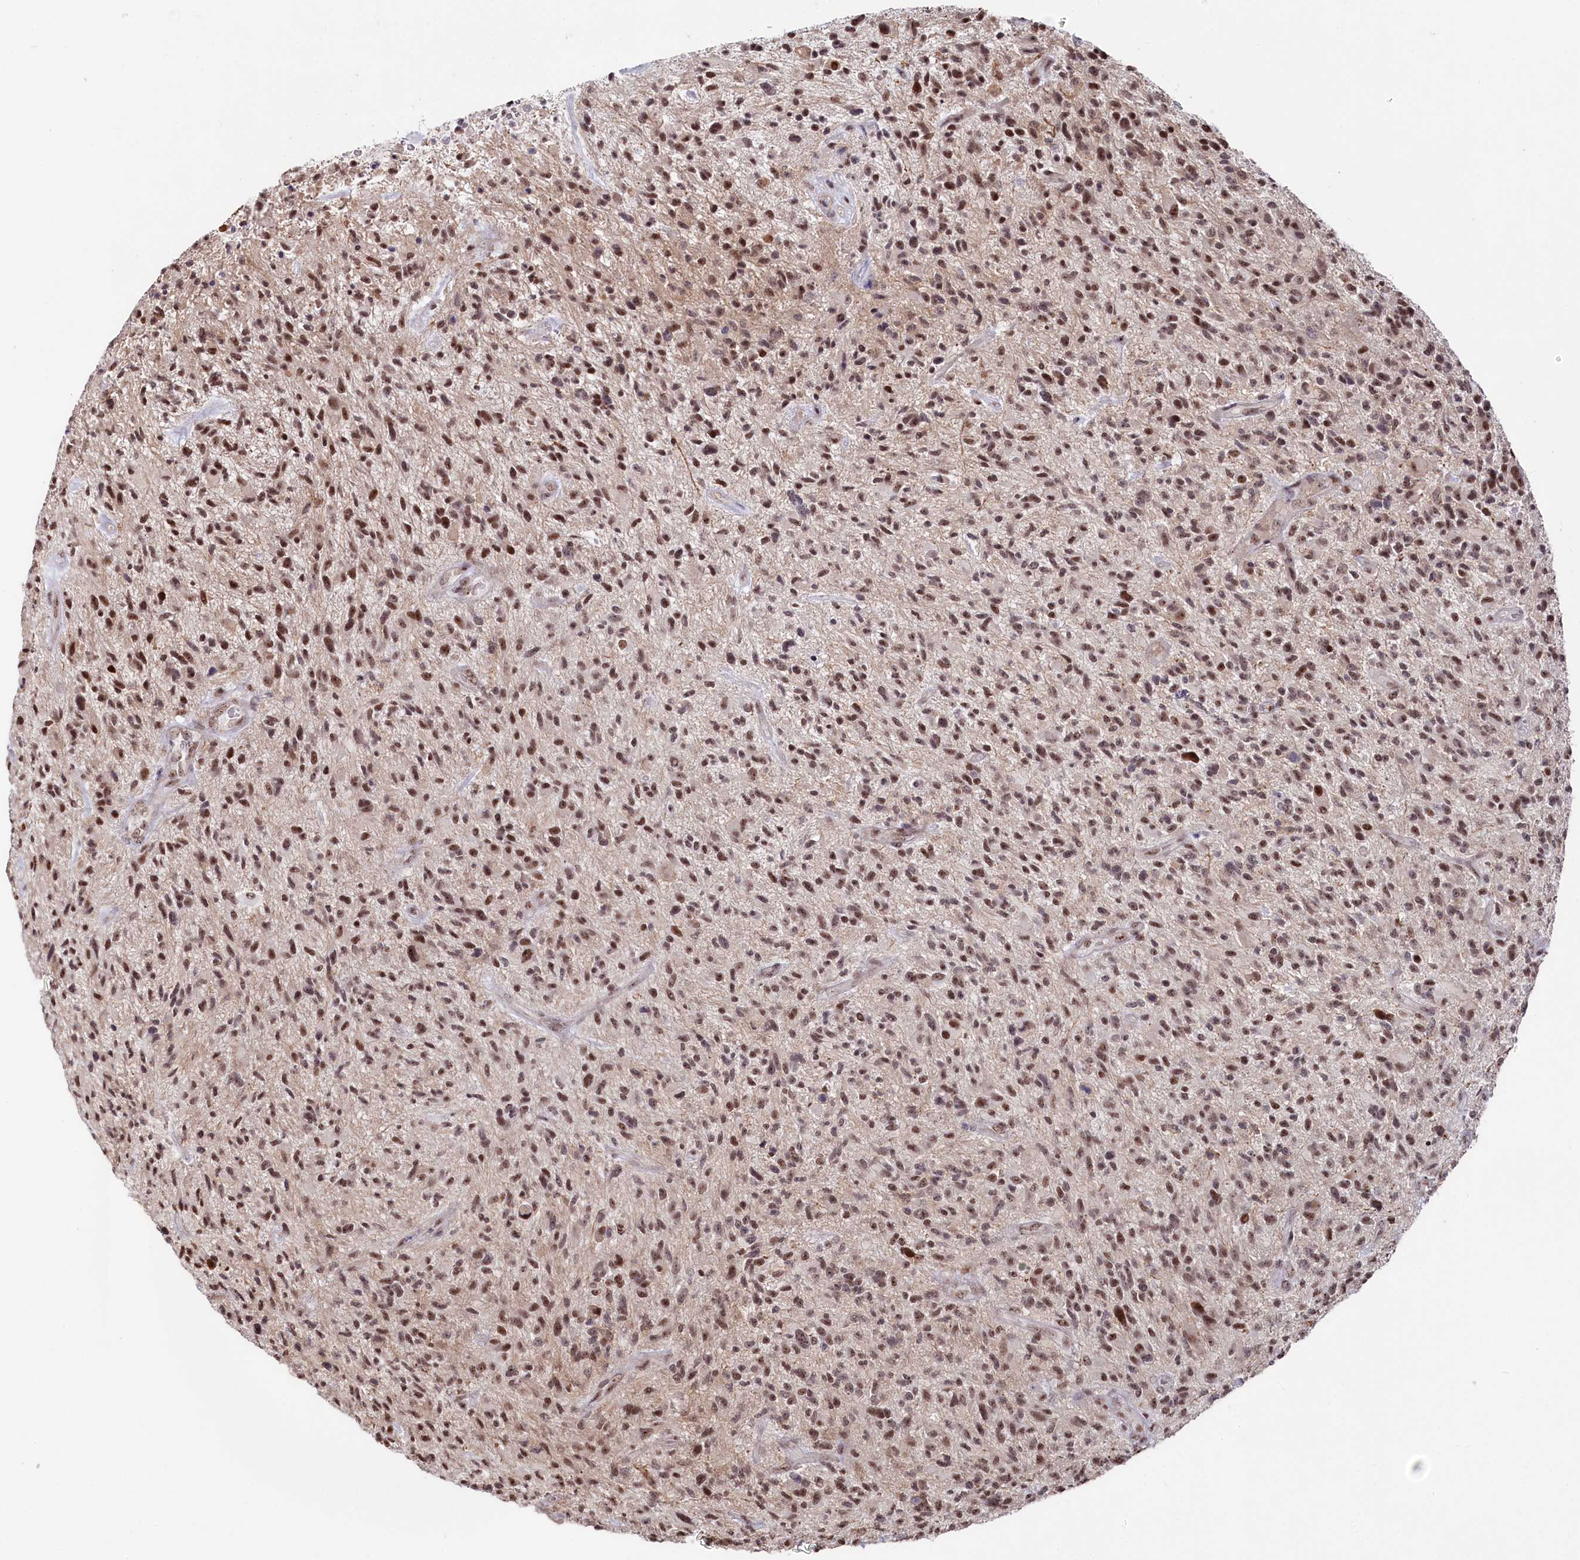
{"staining": {"intensity": "moderate", "quantity": ">75%", "location": "nuclear"}, "tissue": "glioma", "cell_type": "Tumor cells", "image_type": "cancer", "snomed": [{"axis": "morphology", "description": "Glioma, malignant, High grade"}, {"axis": "topography", "description": "Brain"}], "caption": "Moderate nuclear protein positivity is present in approximately >75% of tumor cells in malignant glioma (high-grade).", "gene": "POLR2H", "patient": {"sex": "male", "age": 47}}